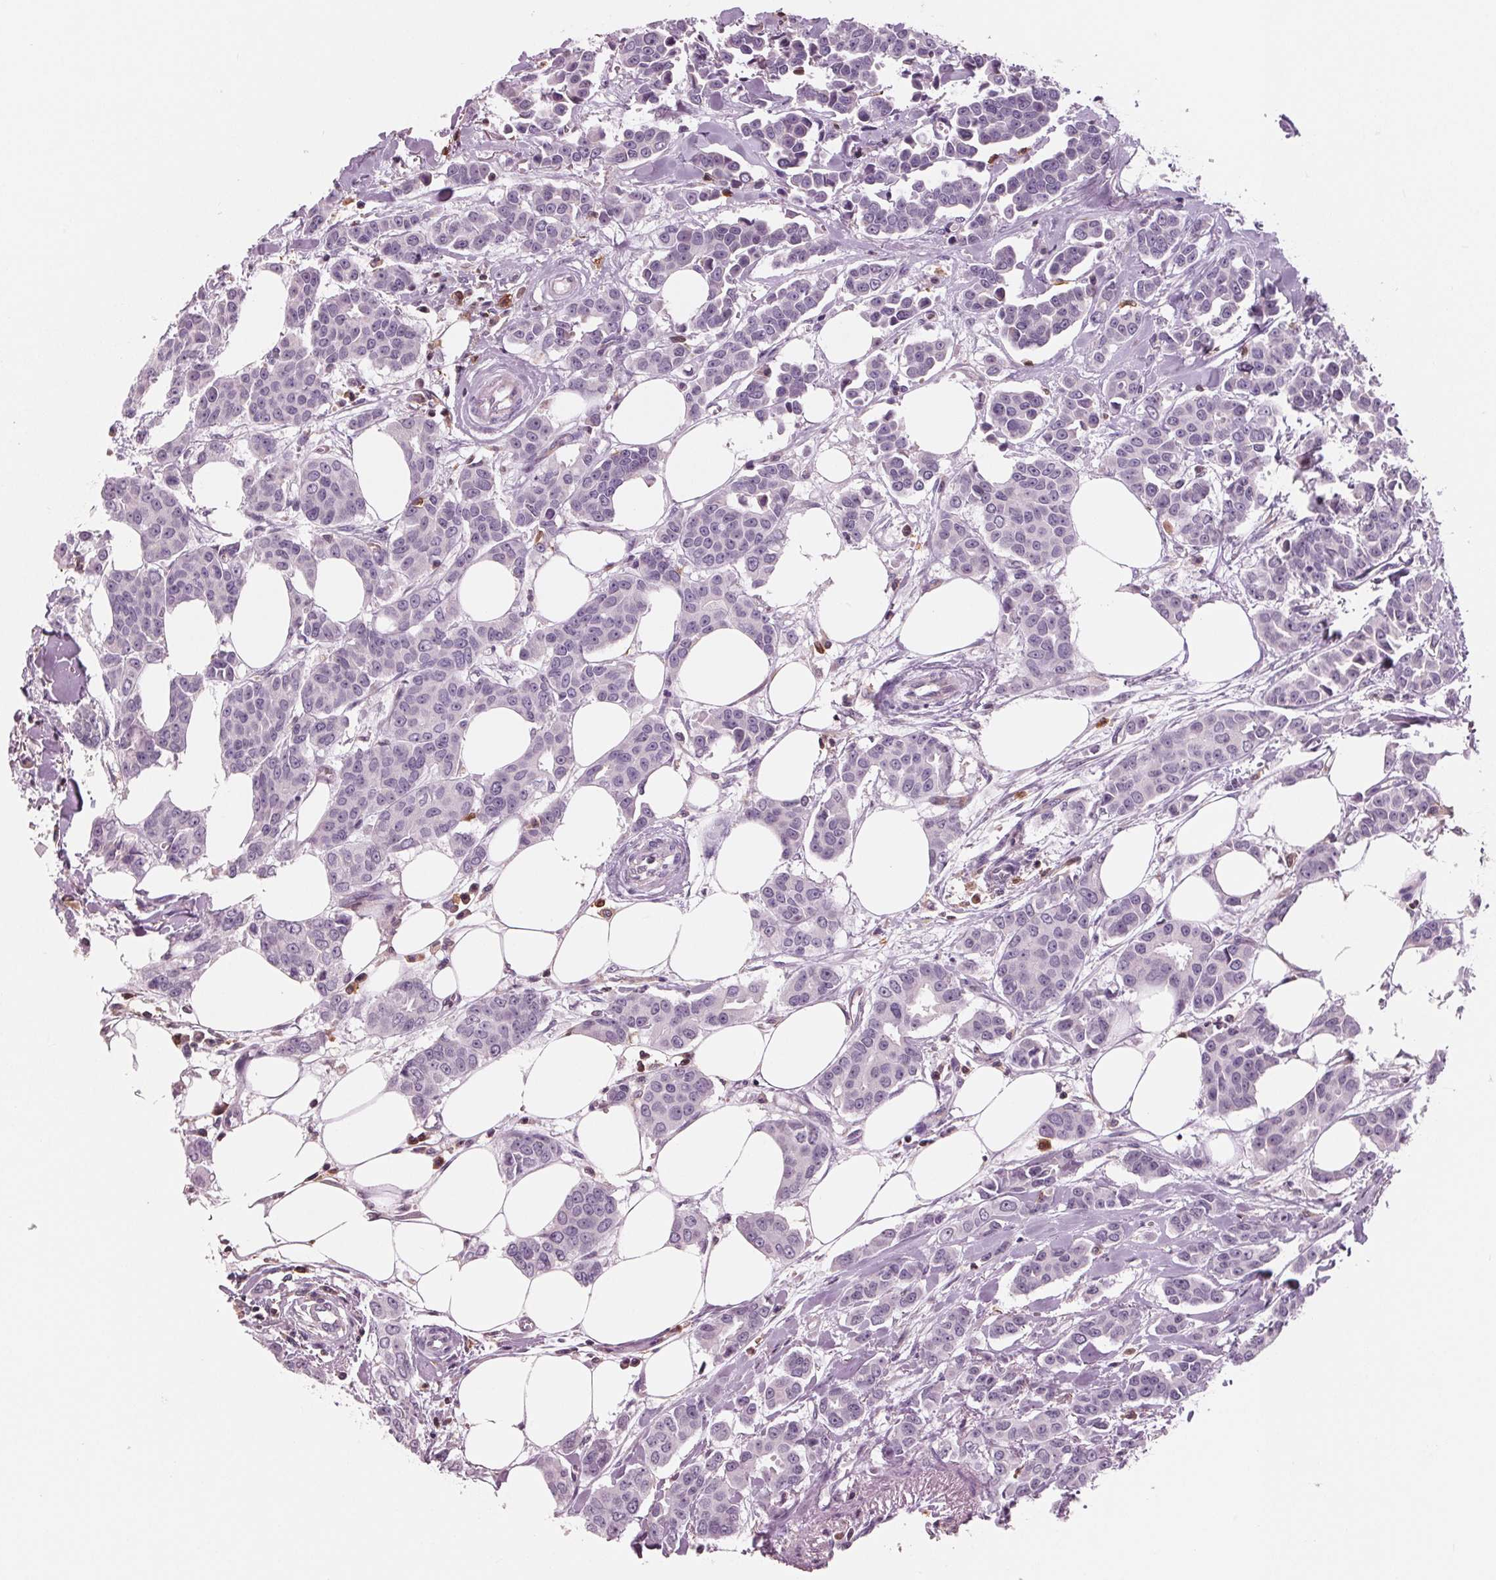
{"staining": {"intensity": "negative", "quantity": "none", "location": "none"}, "tissue": "breast cancer", "cell_type": "Tumor cells", "image_type": "cancer", "snomed": [{"axis": "morphology", "description": "Duct carcinoma"}, {"axis": "topography", "description": "Breast"}], "caption": "Image shows no significant protein staining in tumor cells of breast invasive ductal carcinoma.", "gene": "ARHGAP25", "patient": {"sex": "female", "age": 94}}